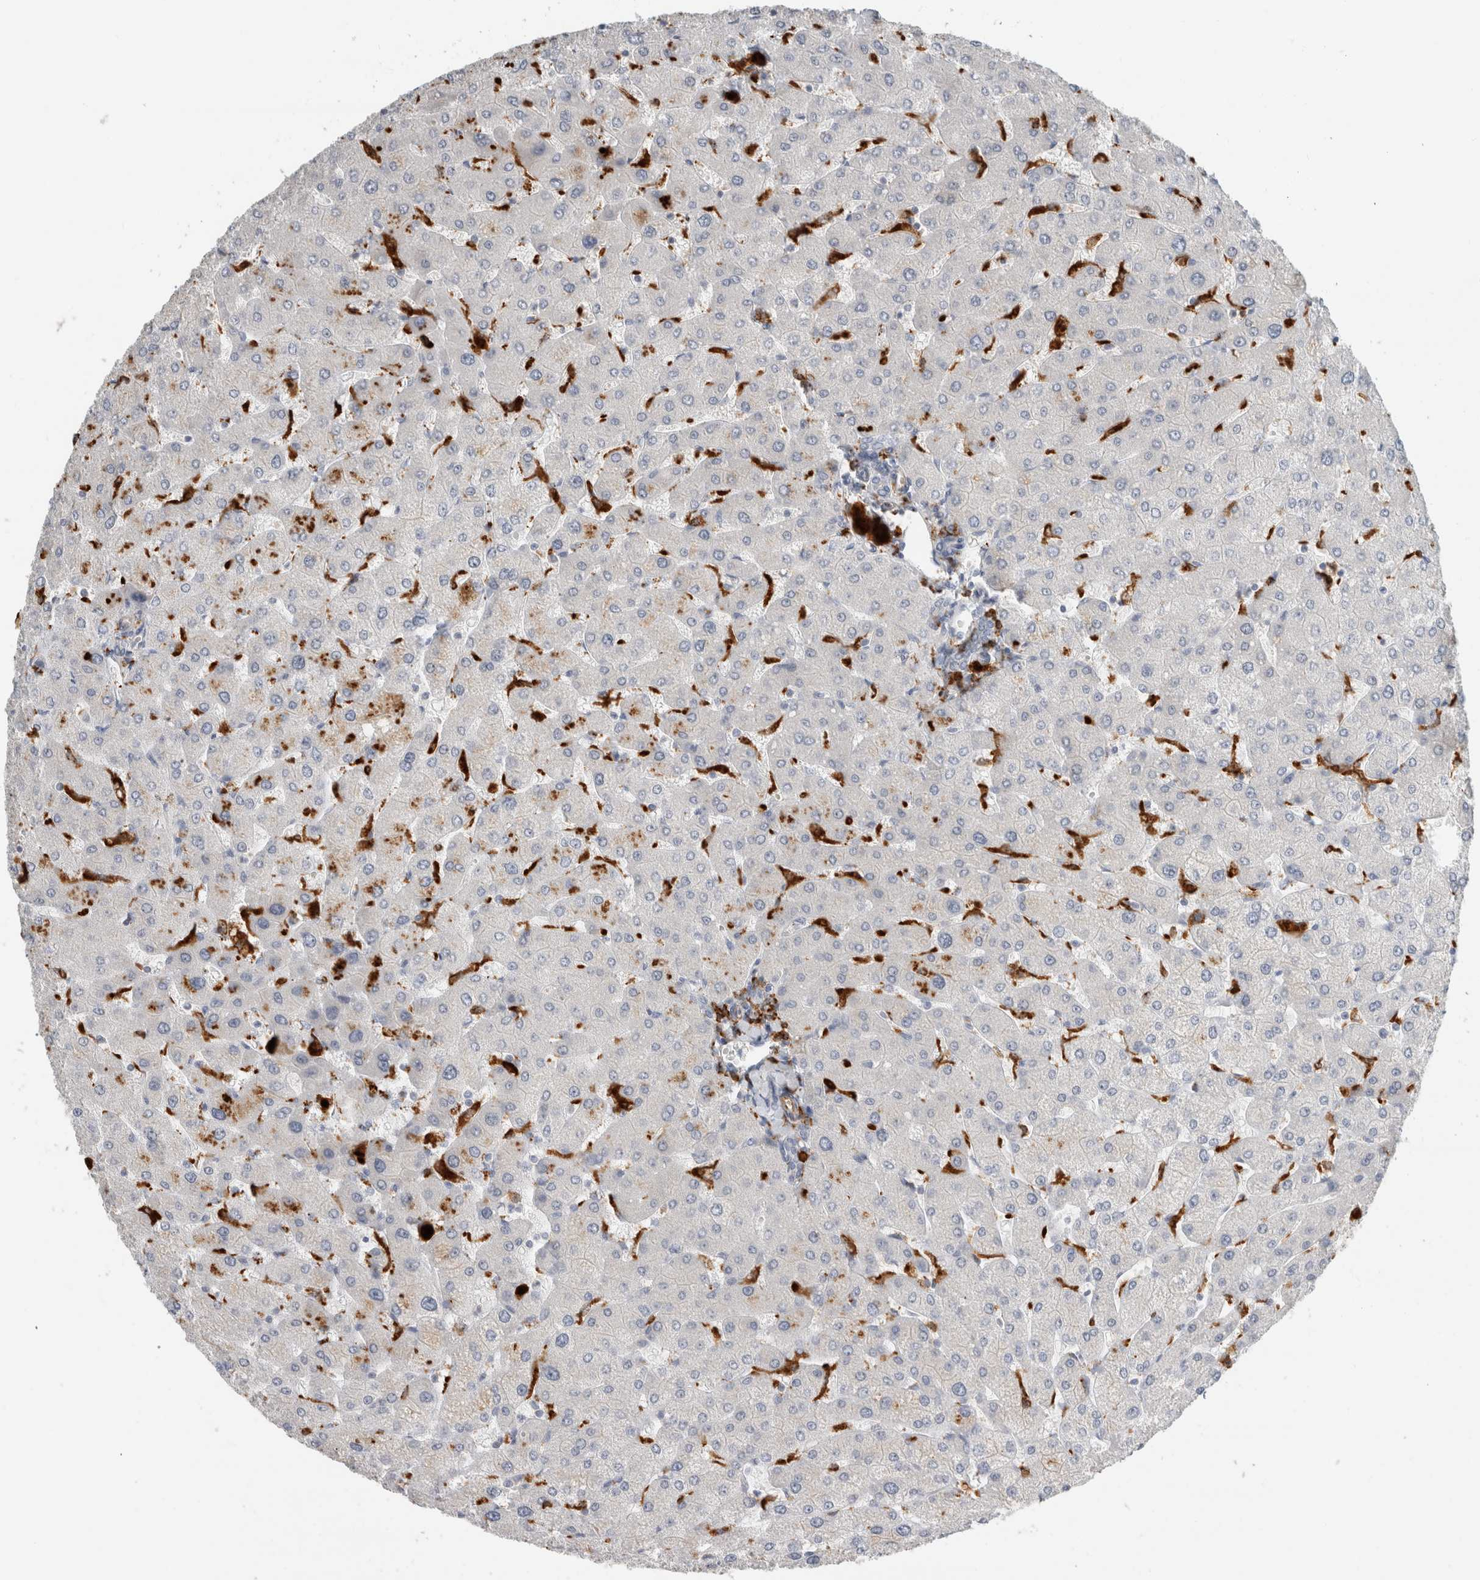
{"staining": {"intensity": "negative", "quantity": "none", "location": "none"}, "tissue": "liver", "cell_type": "Cholangiocytes", "image_type": "normal", "snomed": [{"axis": "morphology", "description": "Normal tissue, NOS"}, {"axis": "topography", "description": "Liver"}], "caption": "DAB immunohistochemical staining of unremarkable liver displays no significant positivity in cholangiocytes.", "gene": "LY86", "patient": {"sex": "male", "age": 55}}